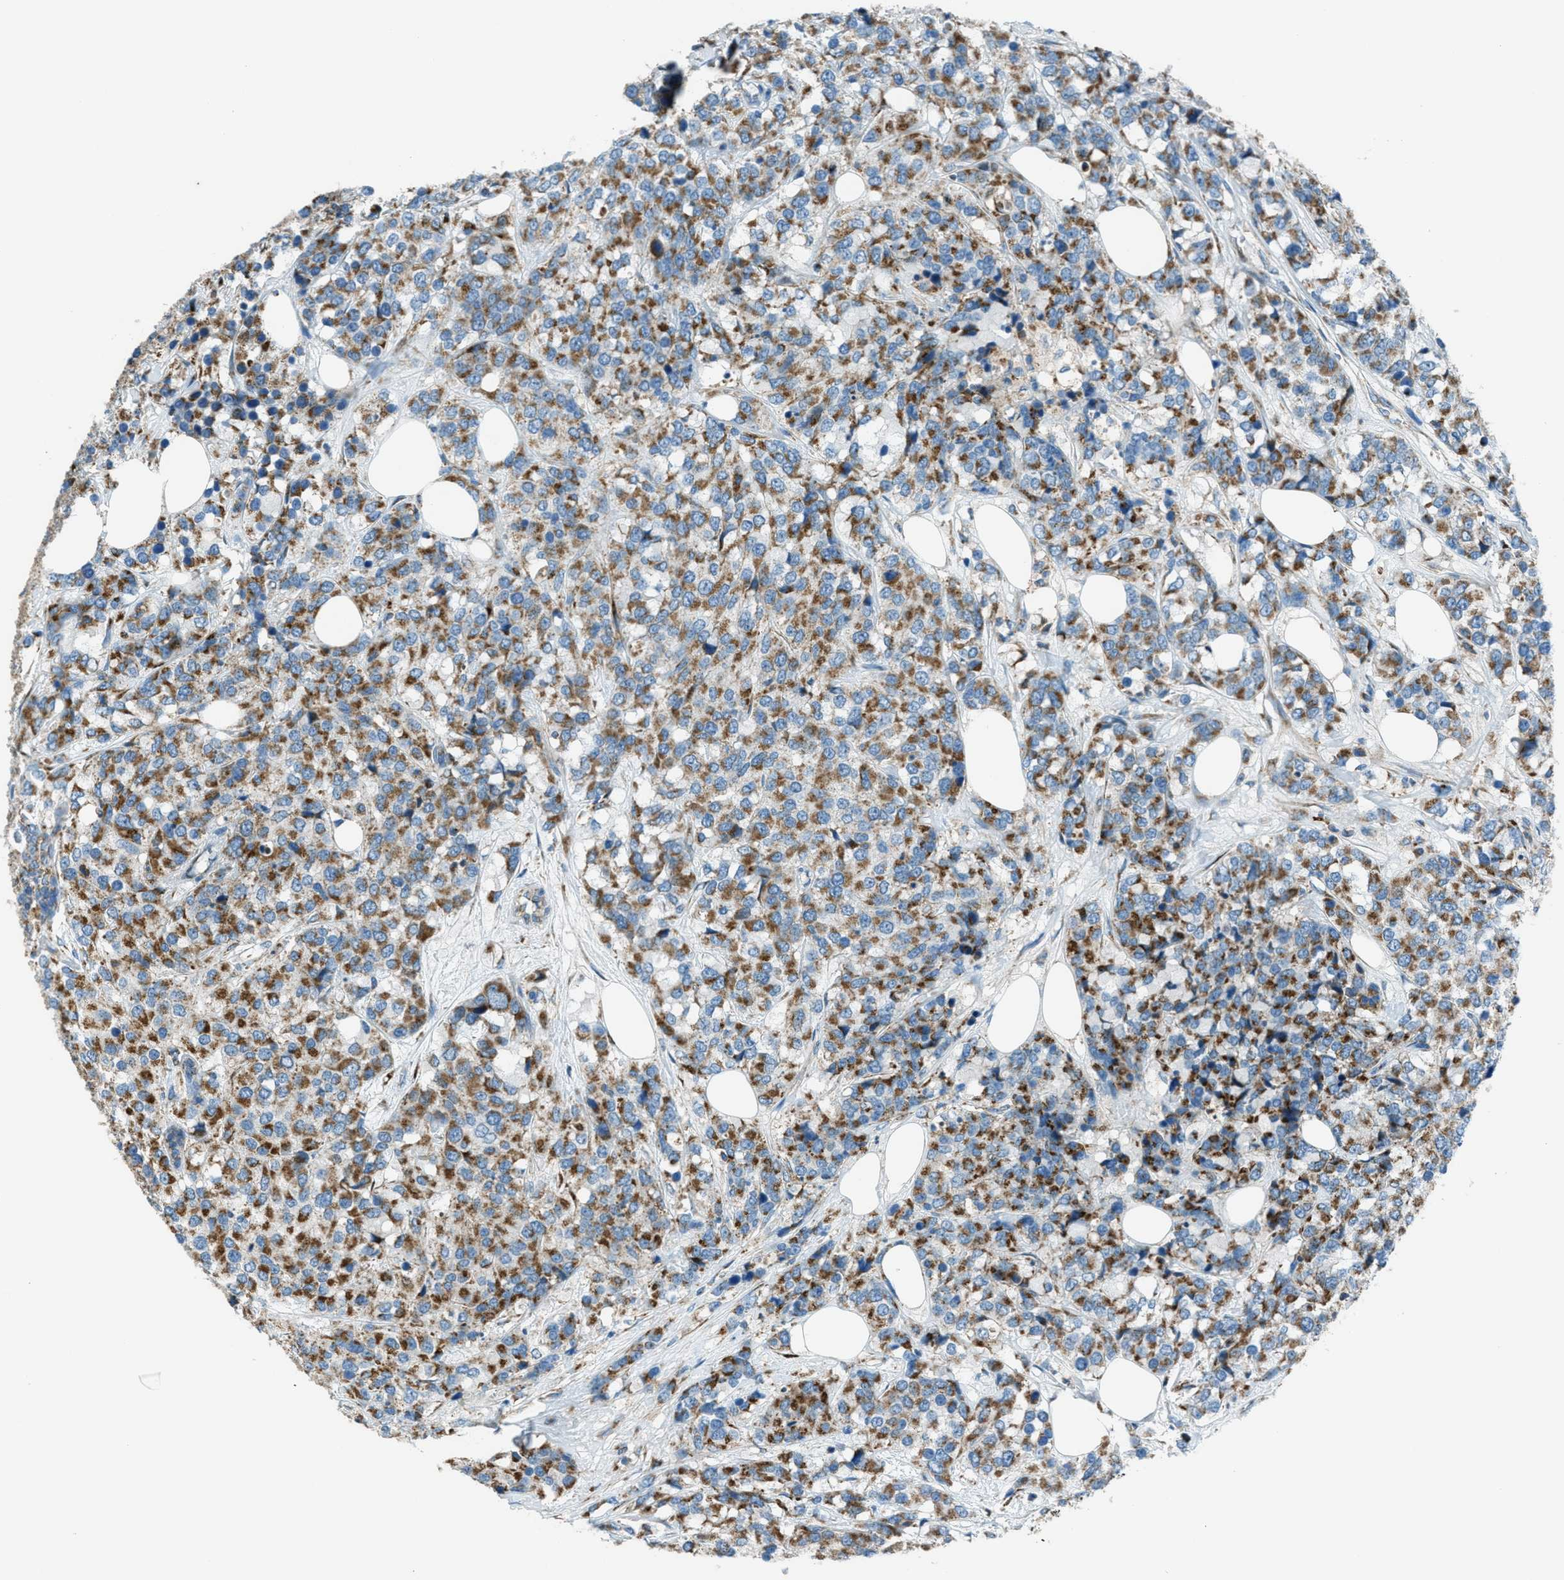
{"staining": {"intensity": "moderate", "quantity": ">75%", "location": "cytoplasmic/membranous"}, "tissue": "breast cancer", "cell_type": "Tumor cells", "image_type": "cancer", "snomed": [{"axis": "morphology", "description": "Lobular carcinoma"}, {"axis": "topography", "description": "Breast"}], "caption": "Tumor cells reveal moderate cytoplasmic/membranous staining in approximately >75% of cells in breast cancer (lobular carcinoma).", "gene": "BCKDK", "patient": {"sex": "female", "age": 59}}